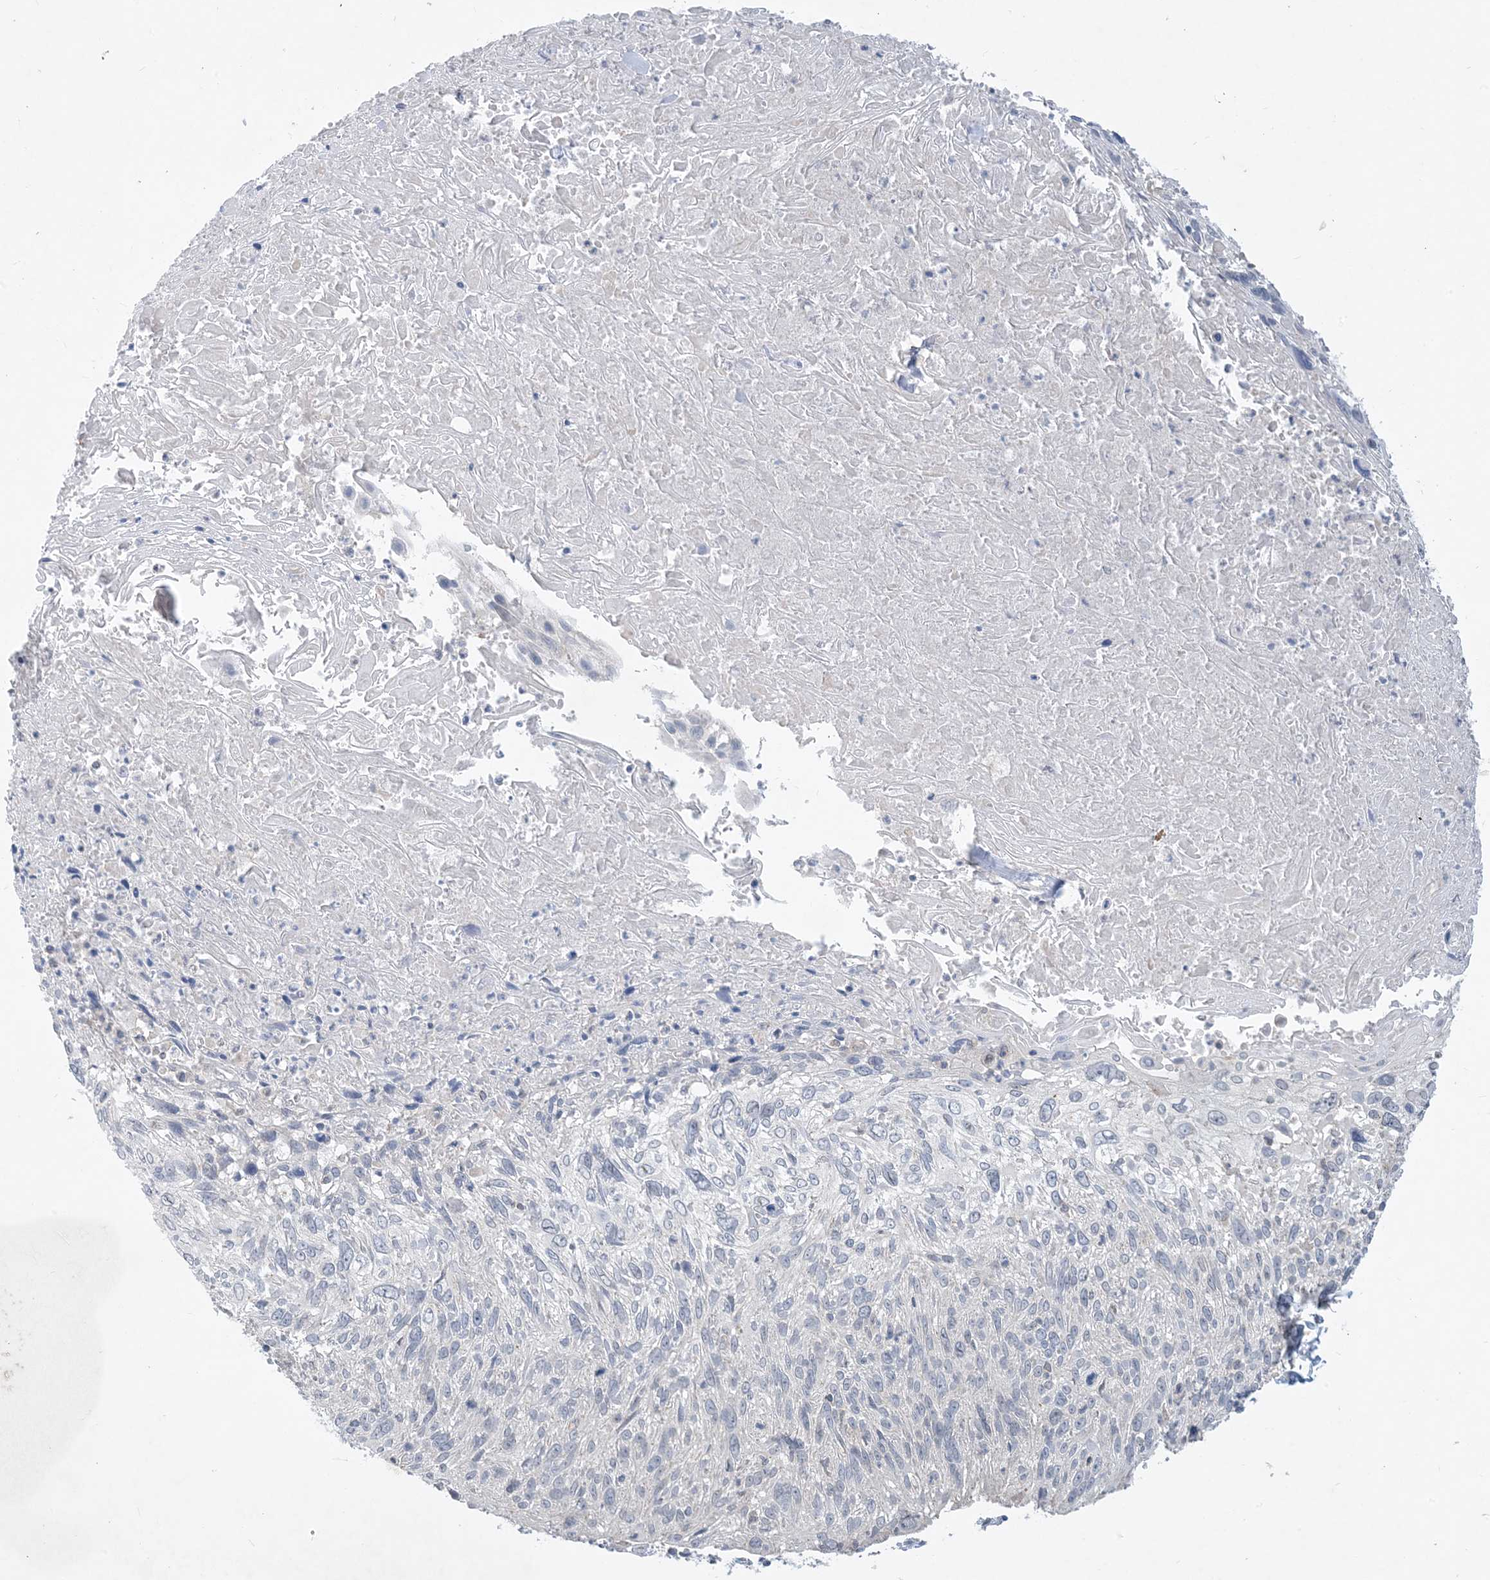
{"staining": {"intensity": "negative", "quantity": "none", "location": "none"}, "tissue": "cervical cancer", "cell_type": "Tumor cells", "image_type": "cancer", "snomed": [{"axis": "morphology", "description": "Squamous cell carcinoma, NOS"}, {"axis": "topography", "description": "Cervix"}], "caption": "A high-resolution photomicrograph shows immunohistochemistry staining of squamous cell carcinoma (cervical), which displays no significant staining in tumor cells.", "gene": "CCDC14", "patient": {"sex": "female", "age": 51}}